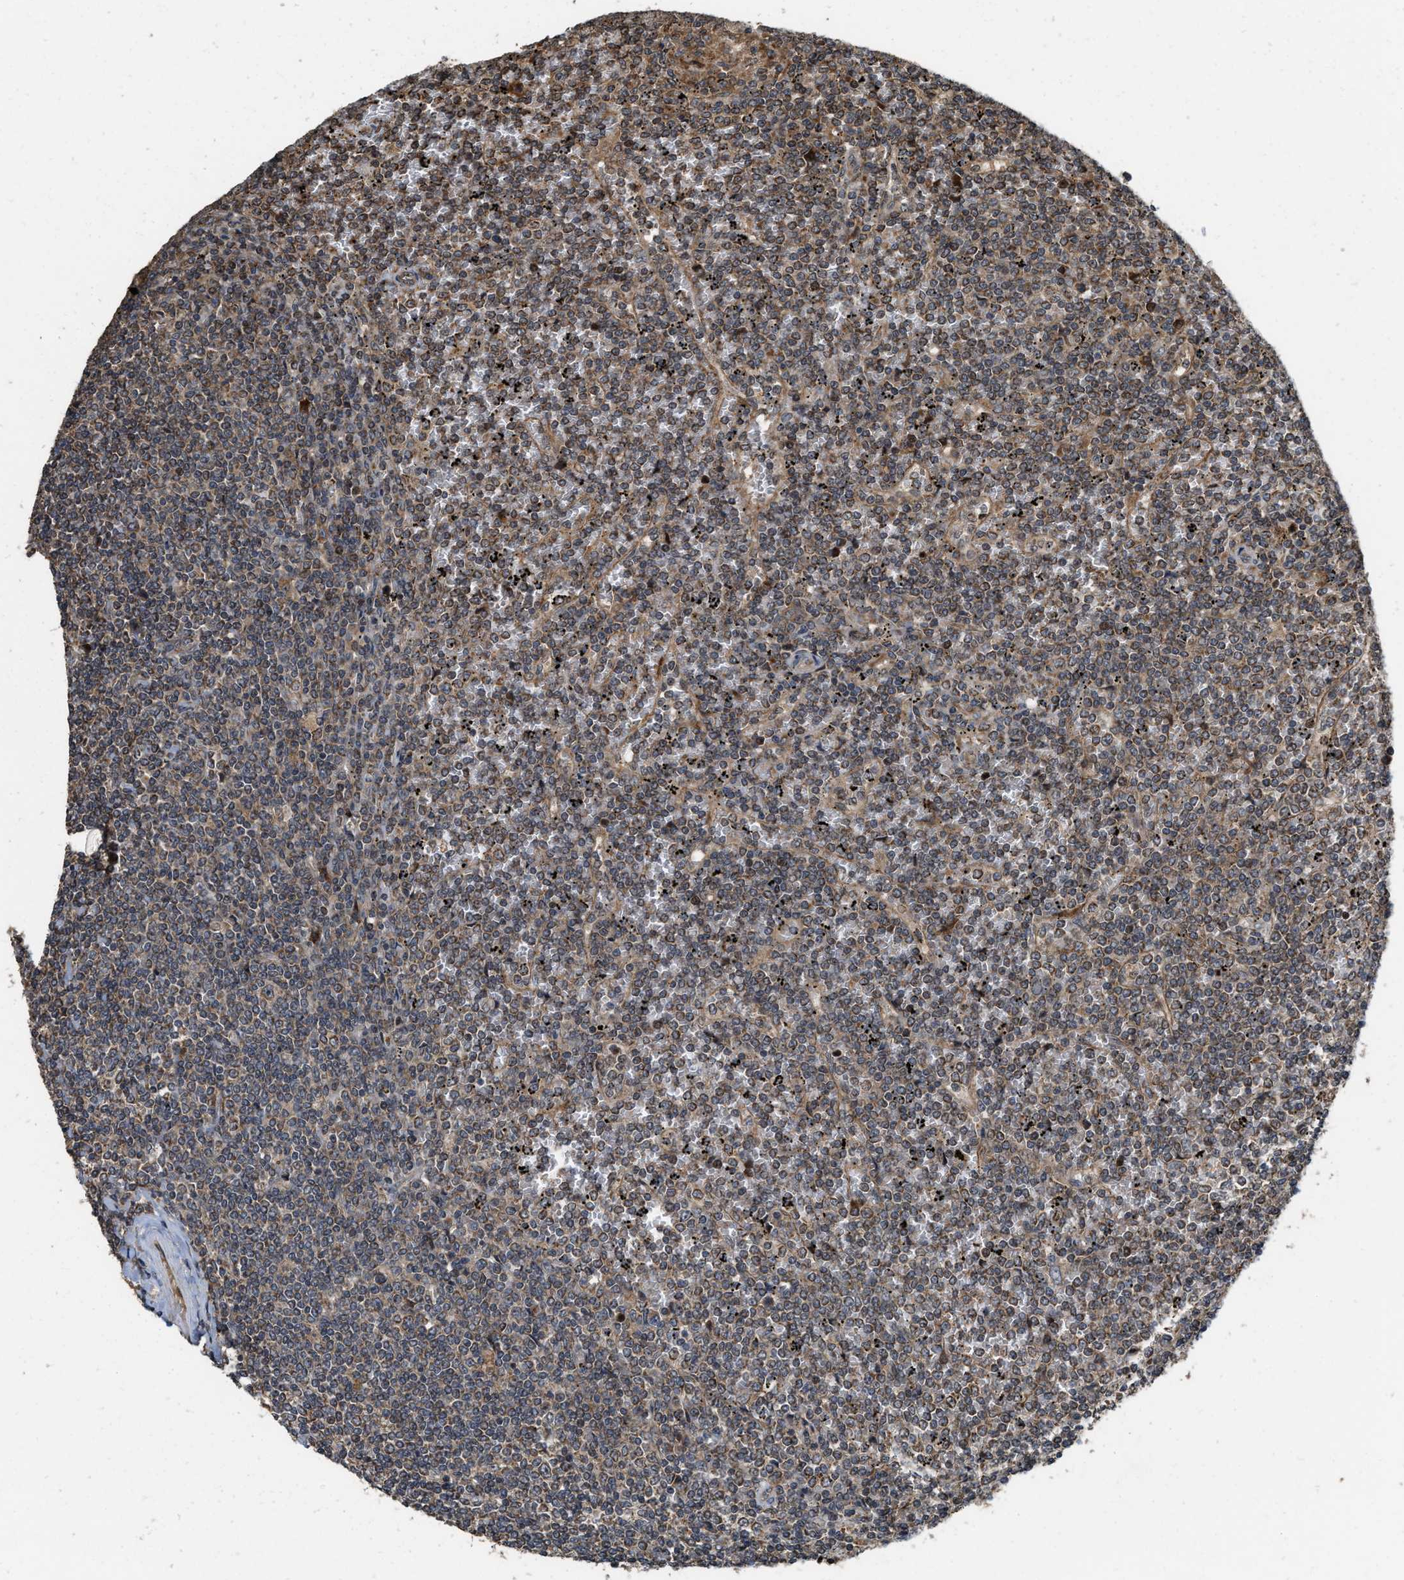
{"staining": {"intensity": "moderate", "quantity": "25%-75%", "location": "cytoplasmic/membranous"}, "tissue": "lymphoma", "cell_type": "Tumor cells", "image_type": "cancer", "snomed": [{"axis": "morphology", "description": "Malignant lymphoma, non-Hodgkin's type, Low grade"}, {"axis": "topography", "description": "Spleen"}], "caption": "Moderate cytoplasmic/membranous expression is appreciated in approximately 25%-75% of tumor cells in lymphoma. (brown staining indicates protein expression, while blue staining denotes nuclei).", "gene": "ELP2", "patient": {"sex": "female", "age": 19}}